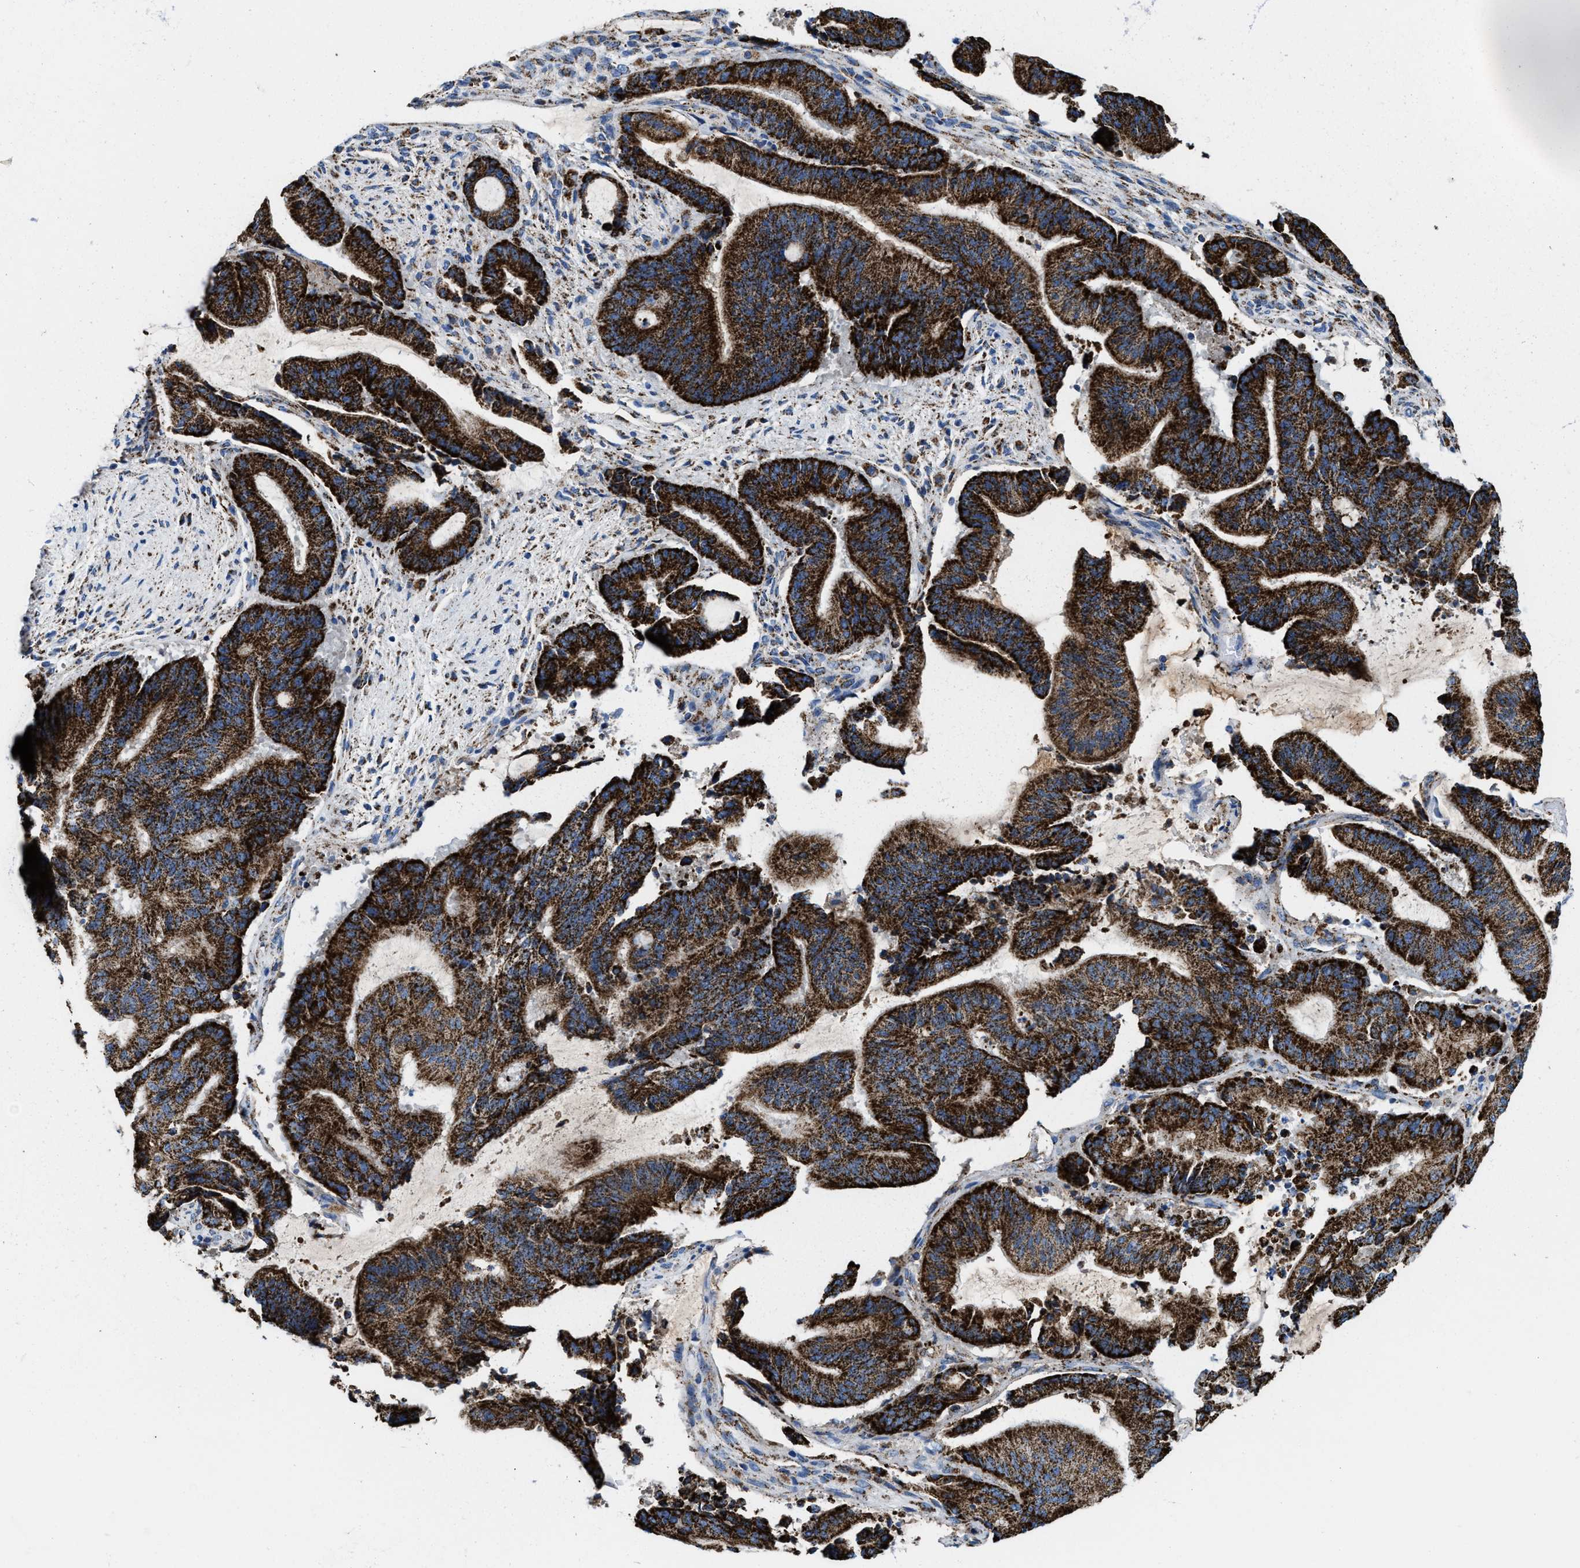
{"staining": {"intensity": "strong", "quantity": ">75%", "location": "cytoplasmic/membranous"}, "tissue": "liver cancer", "cell_type": "Tumor cells", "image_type": "cancer", "snomed": [{"axis": "morphology", "description": "Normal tissue, NOS"}, {"axis": "morphology", "description": "Cholangiocarcinoma"}, {"axis": "topography", "description": "Liver"}, {"axis": "topography", "description": "Peripheral nerve tissue"}], "caption": "IHC histopathology image of neoplastic tissue: human liver cancer (cholangiocarcinoma) stained using IHC demonstrates high levels of strong protein expression localized specifically in the cytoplasmic/membranous of tumor cells, appearing as a cytoplasmic/membranous brown color.", "gene": "ALDH1B1", "patient": {"sex": "female", "age": 73}}